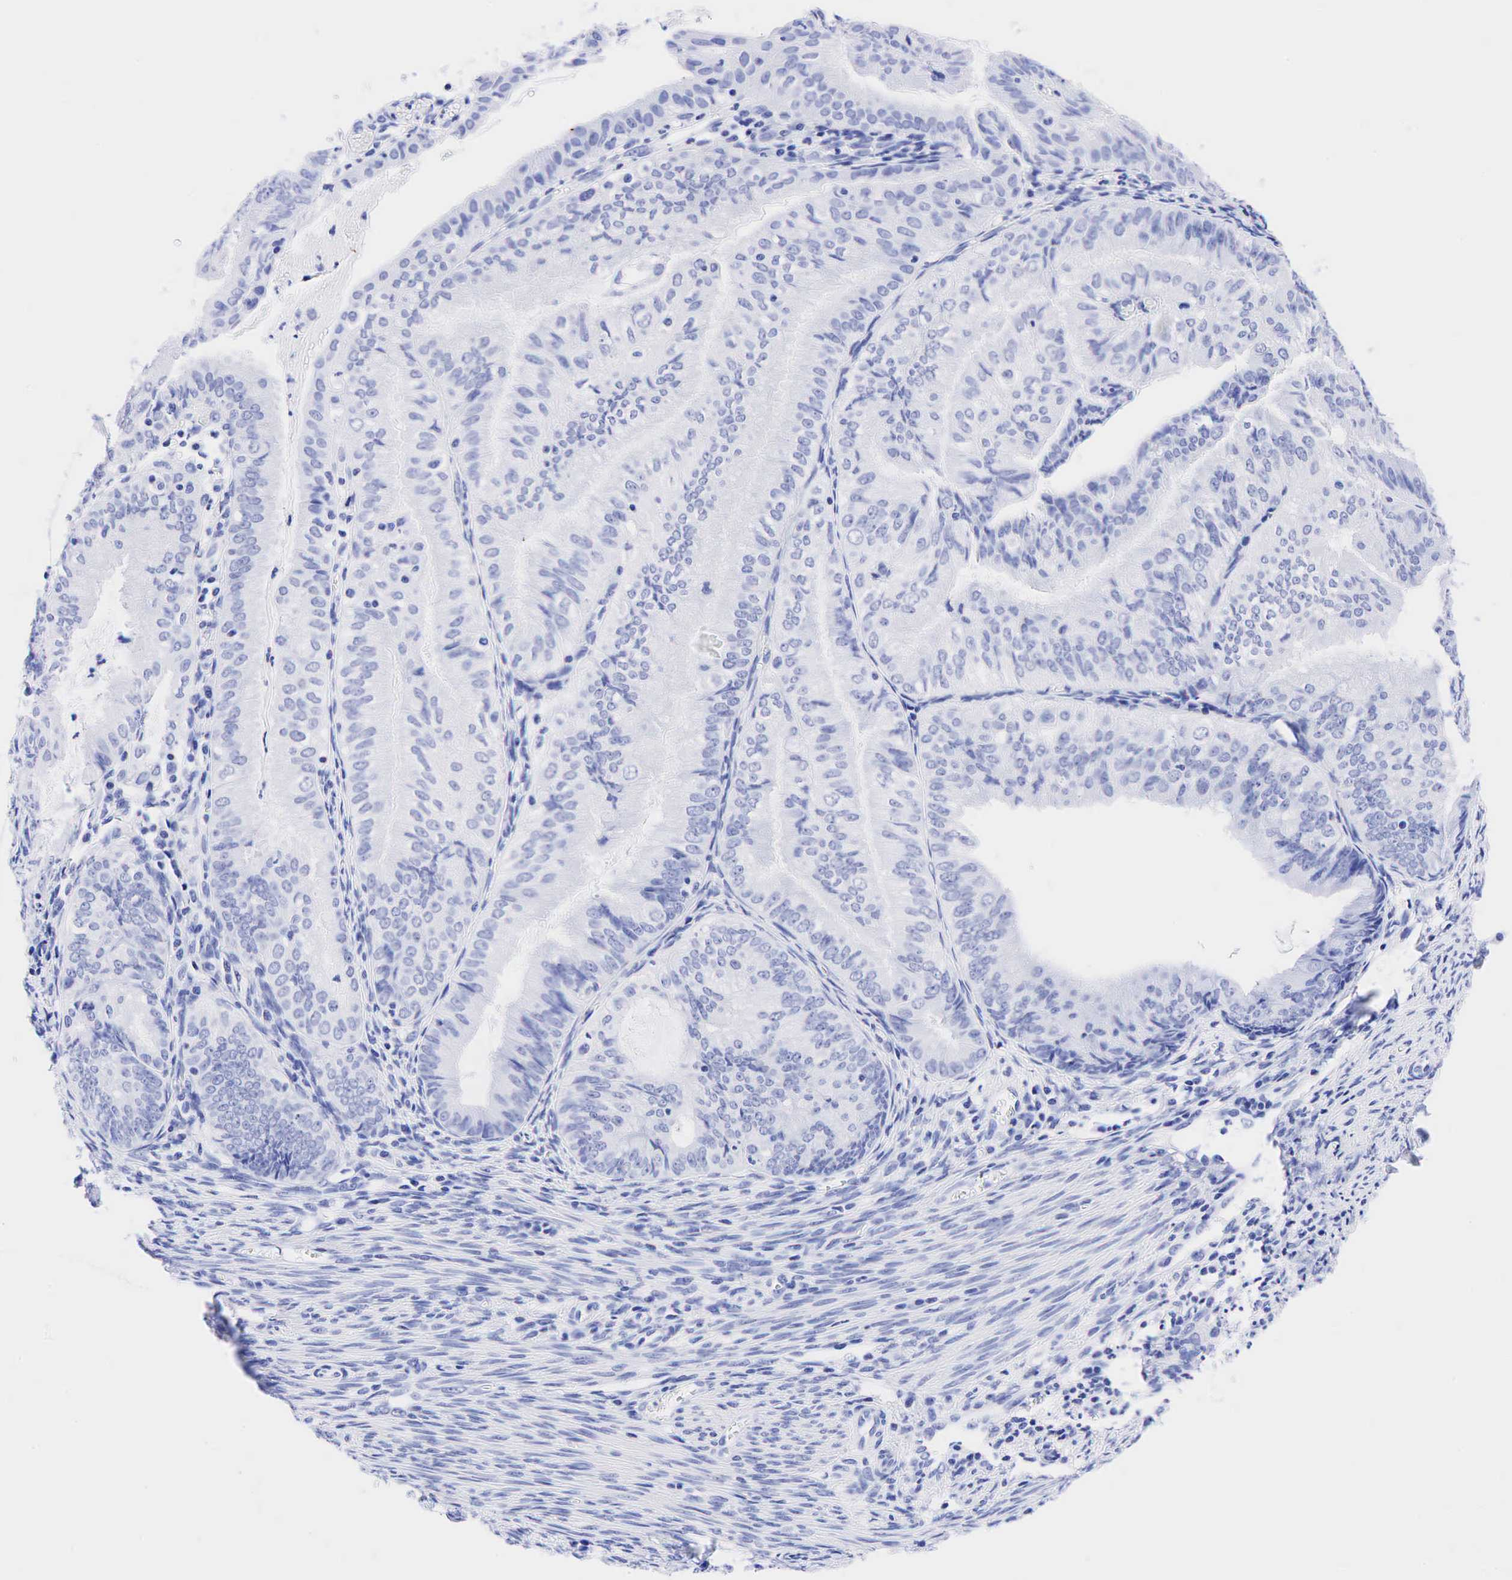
{"staining": {"intensity": "weak", "quantity": "<25%", "location": "cytoplasmic/membranous"}, "tissue": "endometrial cancer", "cell_type": "Tumor cells", "image_type": "cancer", "snomed": [{"axis": "morphology", "description": "Adenocarcinoma, NOS"}, {"axis": "topography", "description": "Endometrium"}], "caption": "High power microscopy image of an IHC histopathology image of endometrial cancer, revealing no significant staining in tumor cells.", "gene": "CEACAM5", "patient": {"sex": "female", "age": 66}}